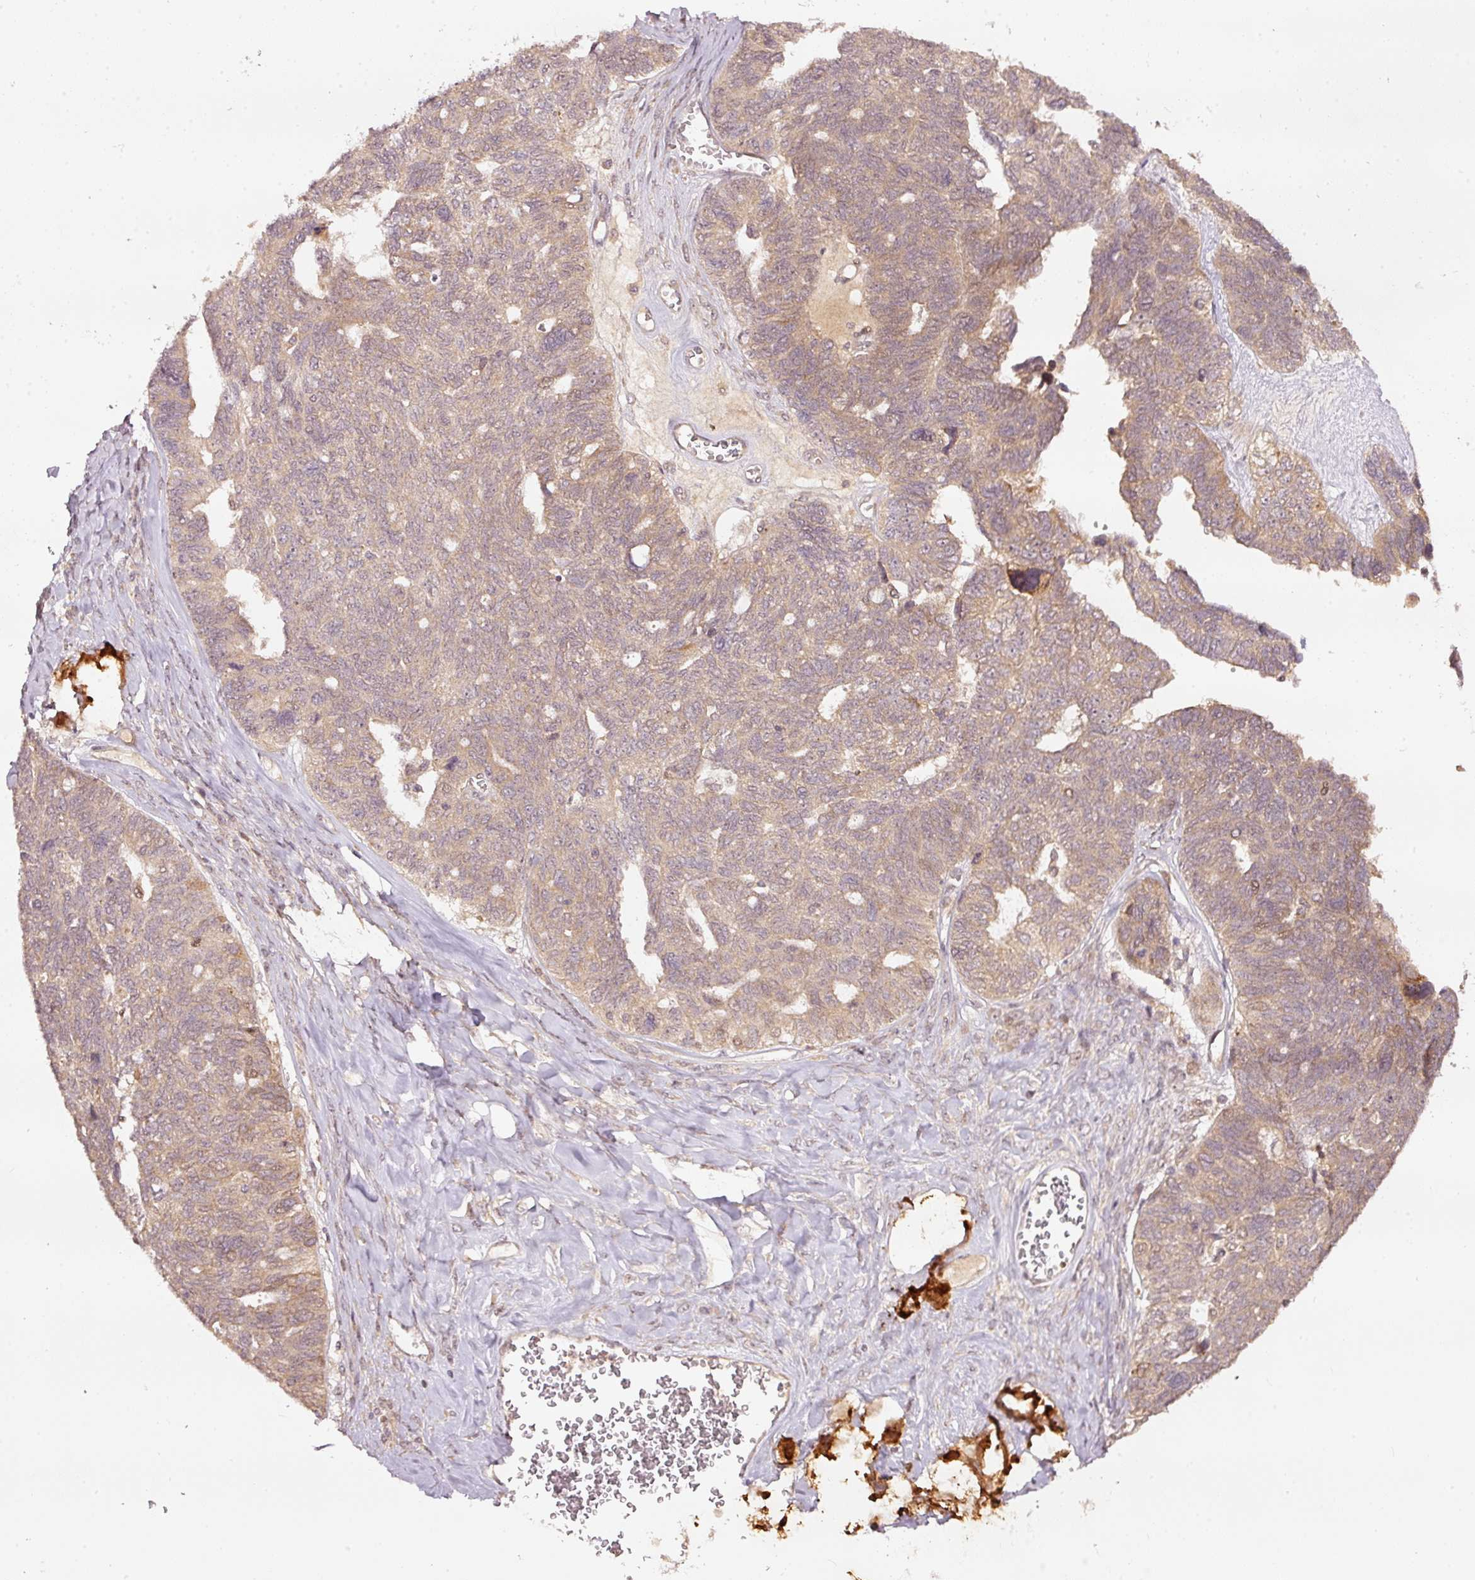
{"staining": {"intensity": "moderate", "quantity": ">75%", "location": "cytoplasmic/membranous"}, "tissue": "ovarian cancer", "cell_type": "Tumor cells", "image_type": "cancer", "snomed": [{"axis": "morphology", "description": "Cystadenocarcinoma, serous, NOS"}, {"axis": "topography", "description": "Ovary"}], "caption": "A micrograph of ovarian cancer stained for a protein displays moderate cytoplasmic/membranous brown staining in tumor cells. (brown staining indicates protein expression, while blue staining denotes nuclei).", "gene": "PCDHB1", "patient": {"sex": "female", "age": 79}}